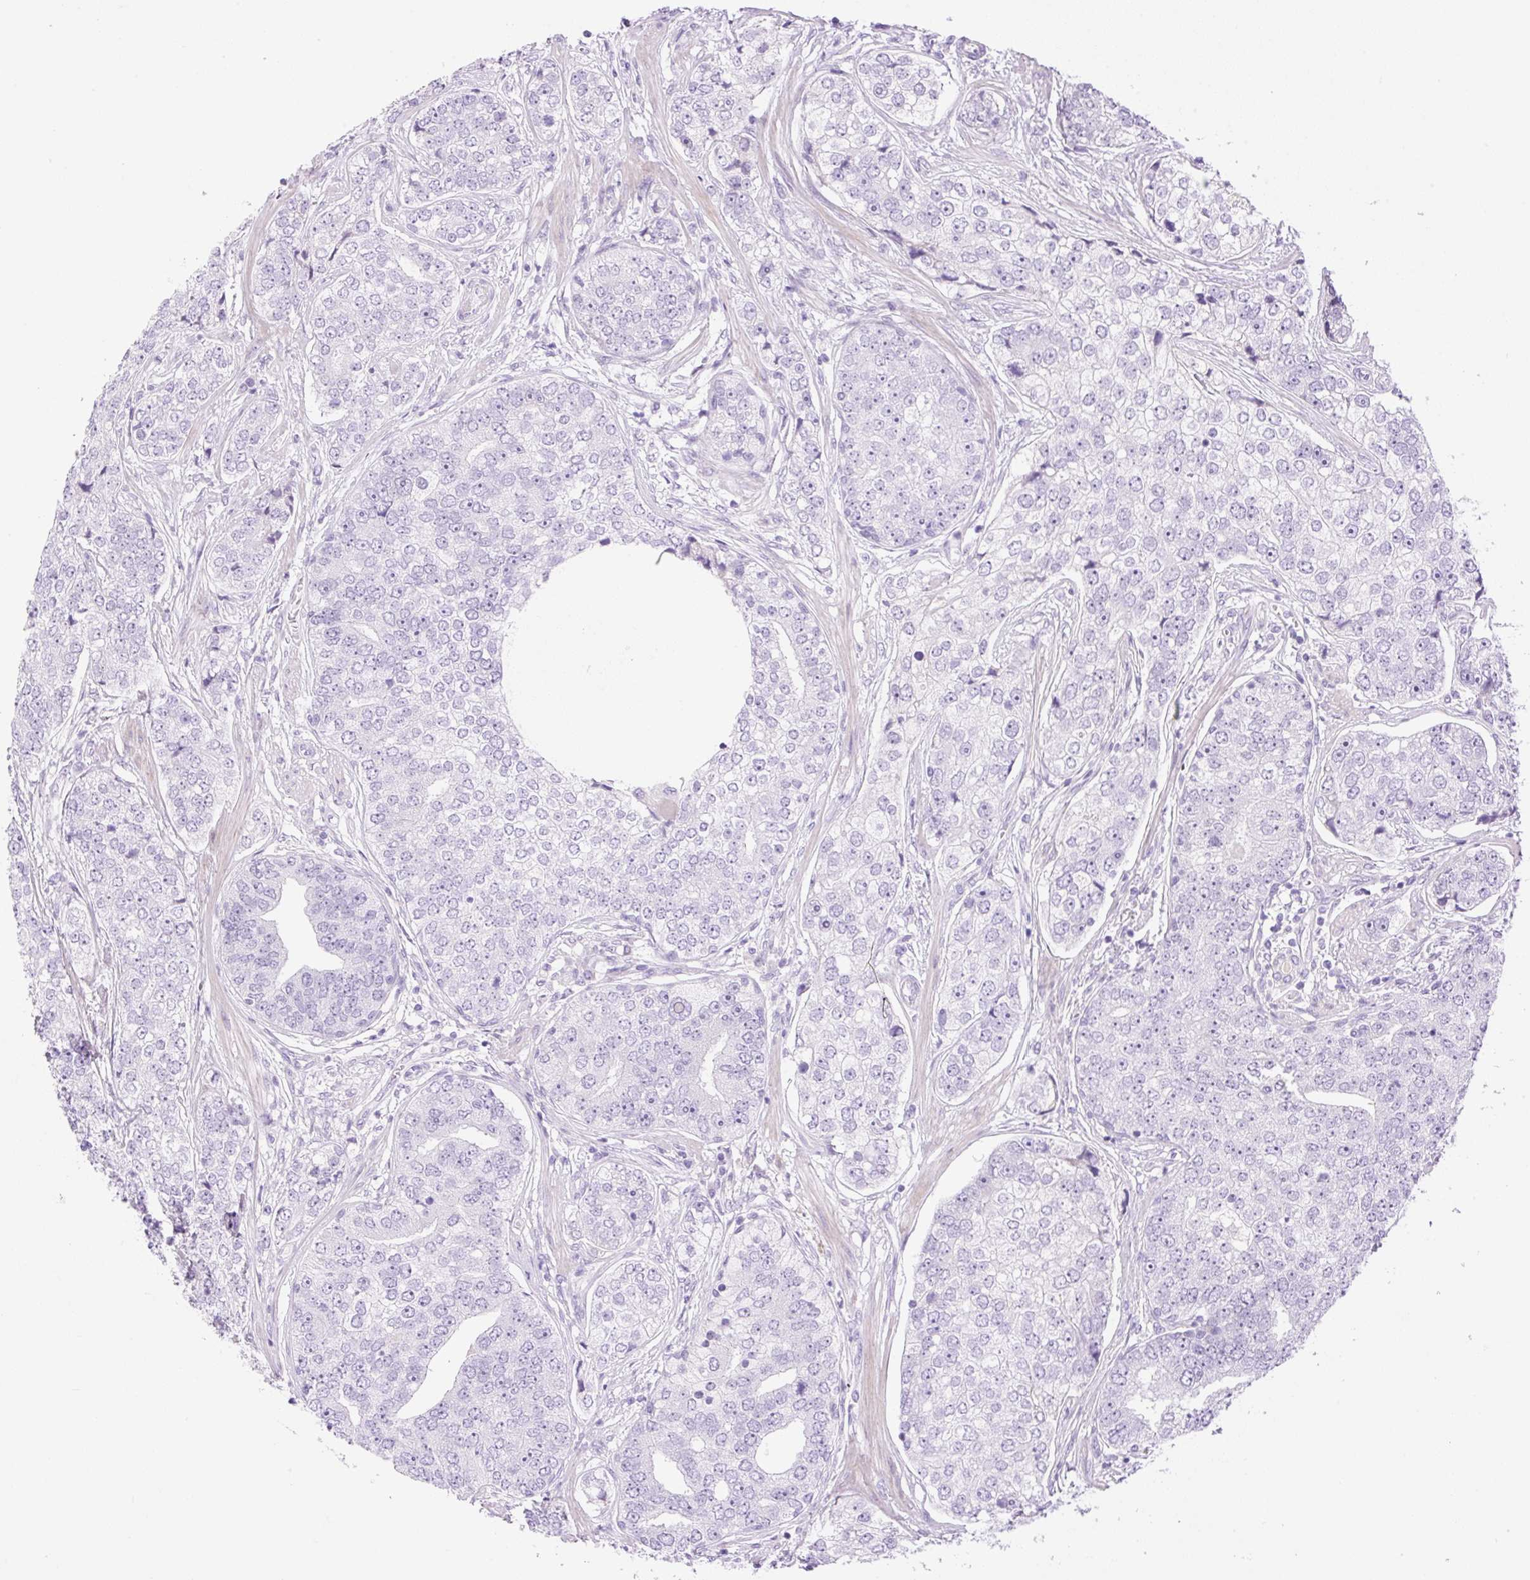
{"staining": {"intensity": "negative", "quantity": "none", "location": "none"}, "tissue": "prostate cancer", "cell_type": "Tumor cells", "image_type": "cancer", "snomed": [{"axis": "morphology", "description": "Adenocarcinoma, High grade"}, {"axis": "topography", "description": "Prostate"}], "caption": "Human prostate cancer stained for a protein using immunohistochemistry (IHC) demonstrates no expression in tumor cells.", "gene": "PALM3", "patient": {"sex": "male", "age": 60}}